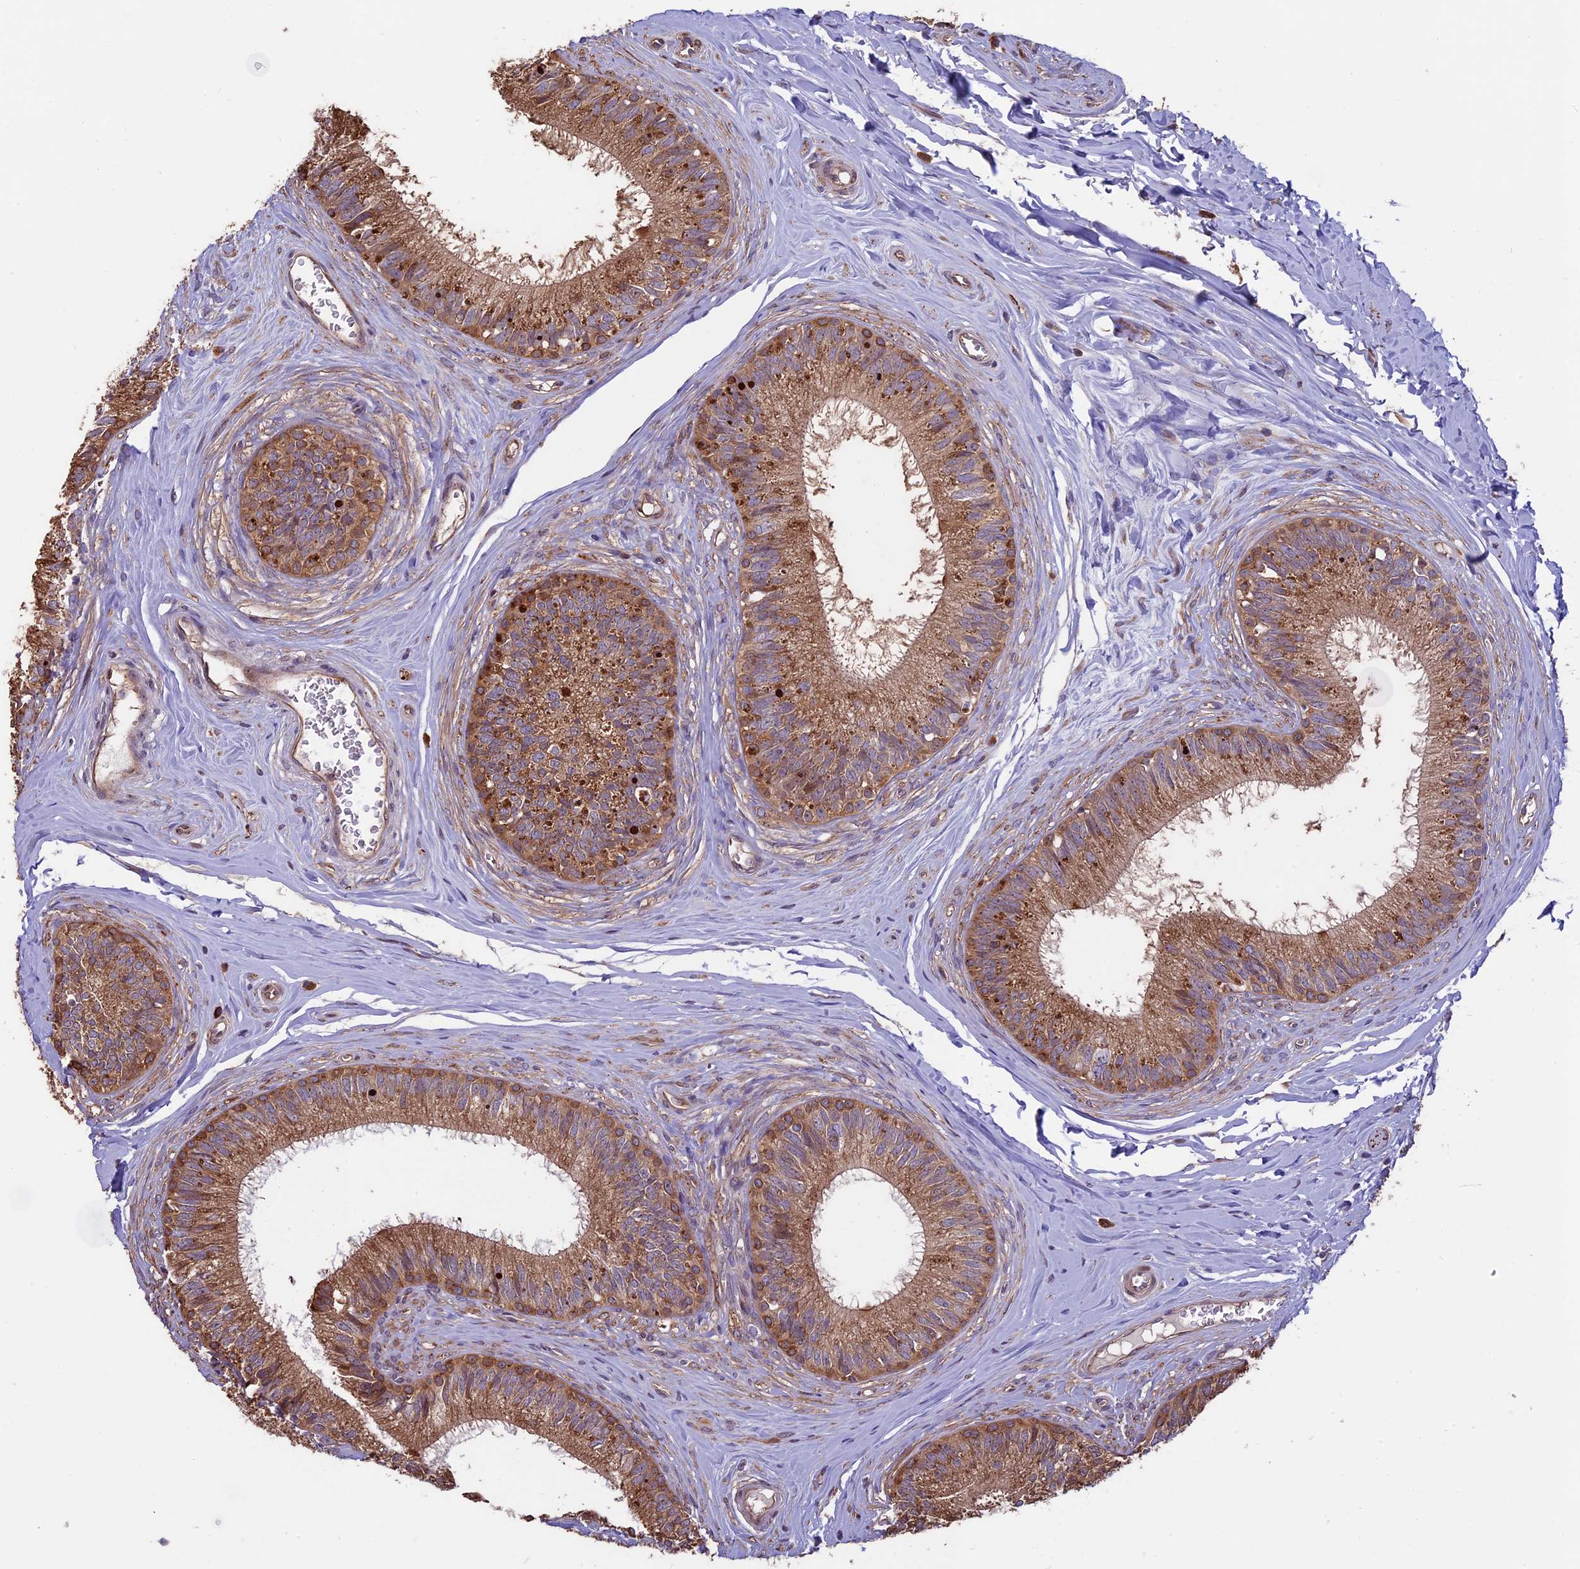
{"staining": {"intensity": "moderate", "quantity": ">75%", "location": "cytoplasmic/membranous"}, "tissue": "epididymis", "cell_type": "Glandular cells", "image_type": "normal", "snomed": [{"axis": "morphology", "description": "Normal tissue, NOS"}, {"axis": "topography", "description": "Epididymis"}], "caption": "An immunohistochemistry image of benign tissue is shown. Protein staining in brown highlights moderate cytoplasmic/membranous positivity in epididymis within glandular cells.", "gene": "VWA3A", "patient": {"sex": "male", "age": 33}}